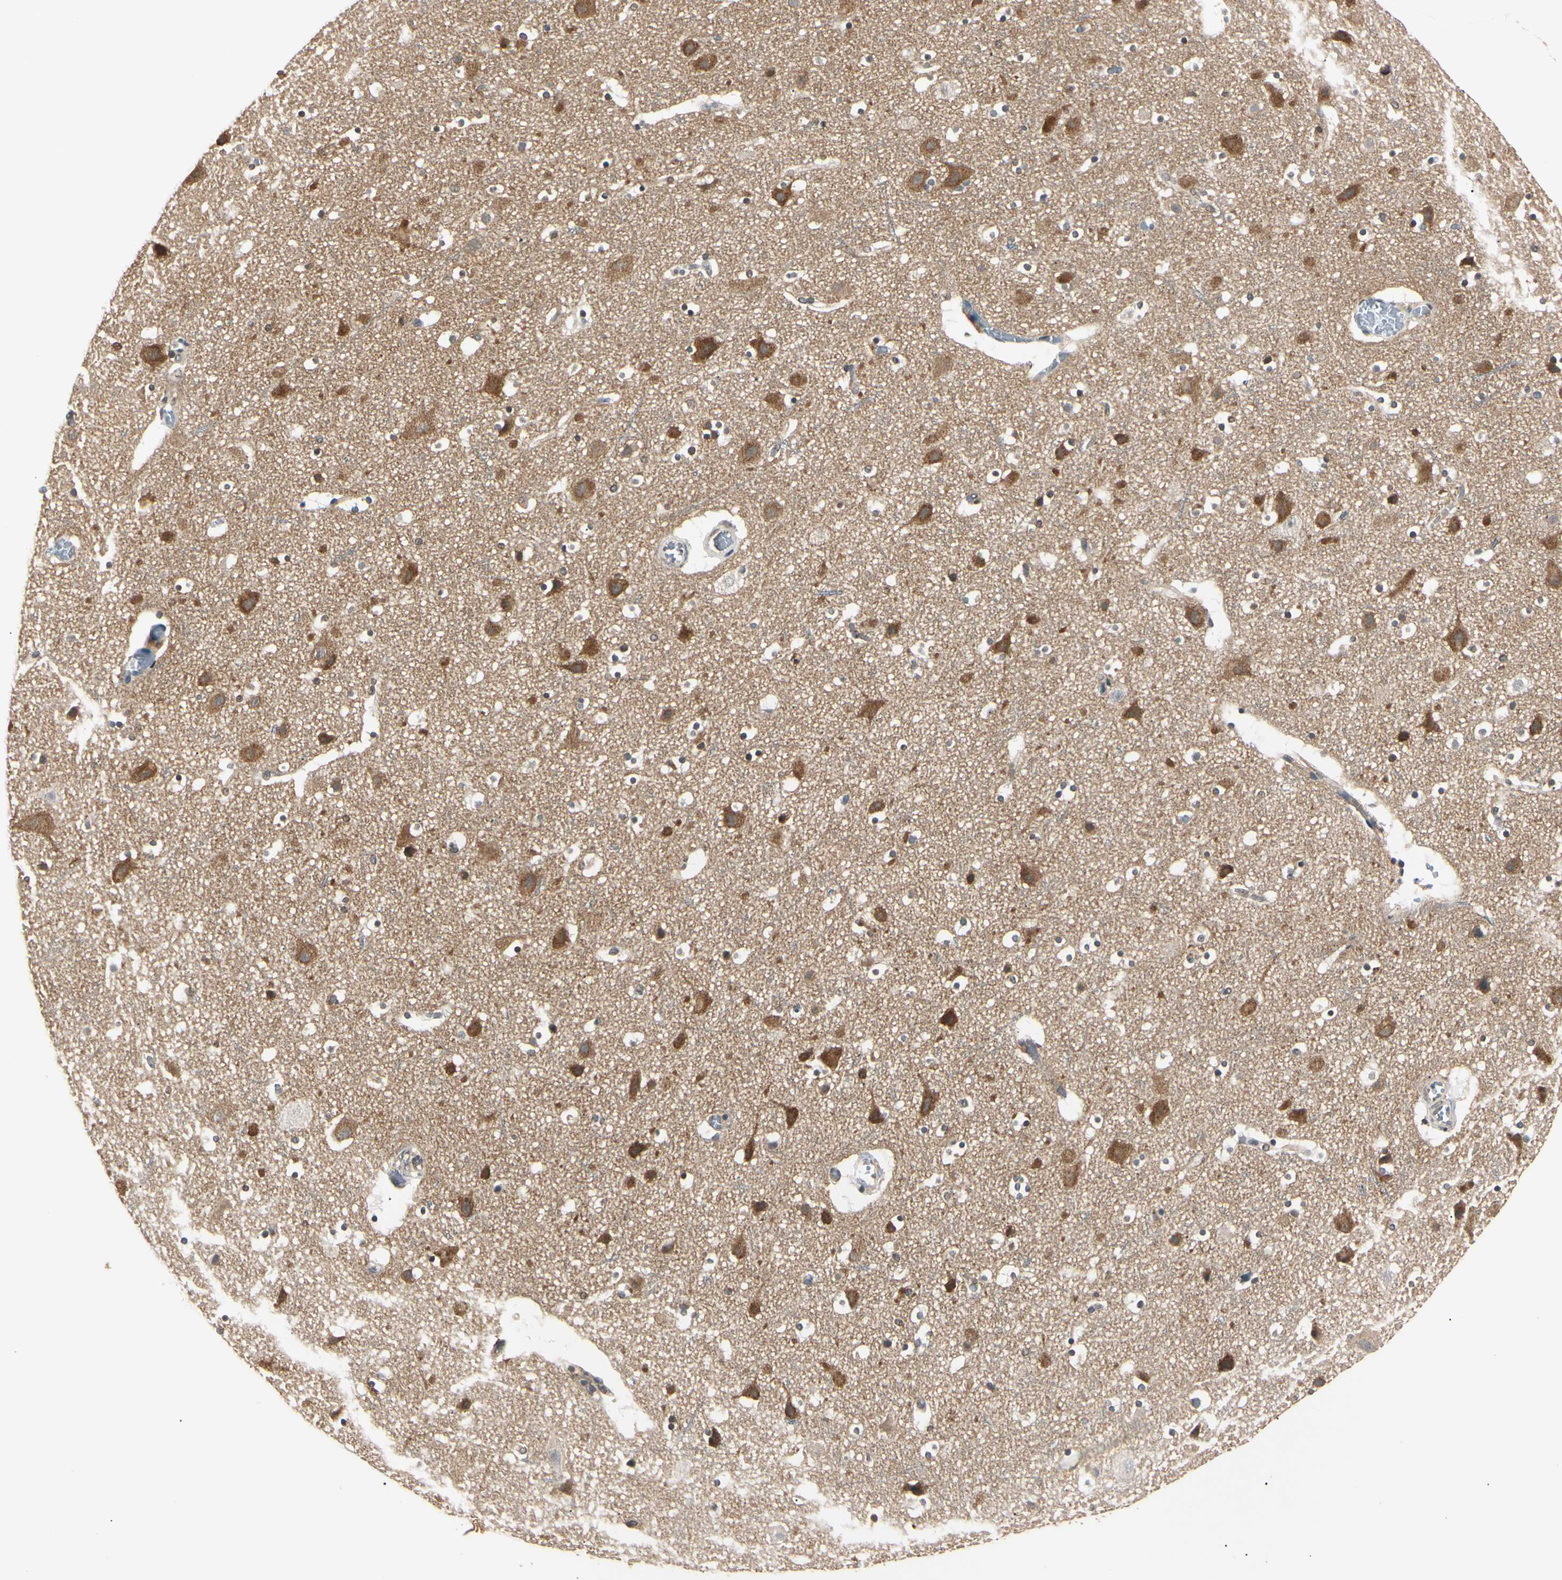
{"staining": {"intensity": "weak", "quantity": ">75%", "location": "cytoplasmic/membranous"}, "tissue": "cerebral cortex", "cell_type": "Endothelial cells", "image_type": "normal", "snomed": [{"axis": "morphology", "description": "Normal tissue, NOS"}, {"axis": "topography", "description": "Cerebral cortex"}], "caption": "Protein expression analysis of normal cerebral cortex reveals weak cytoplasmic/membranous staining in about >75% of endothelial cells.", "gene": "EPN1", "patient": {"sex": "male", "age": 45}}